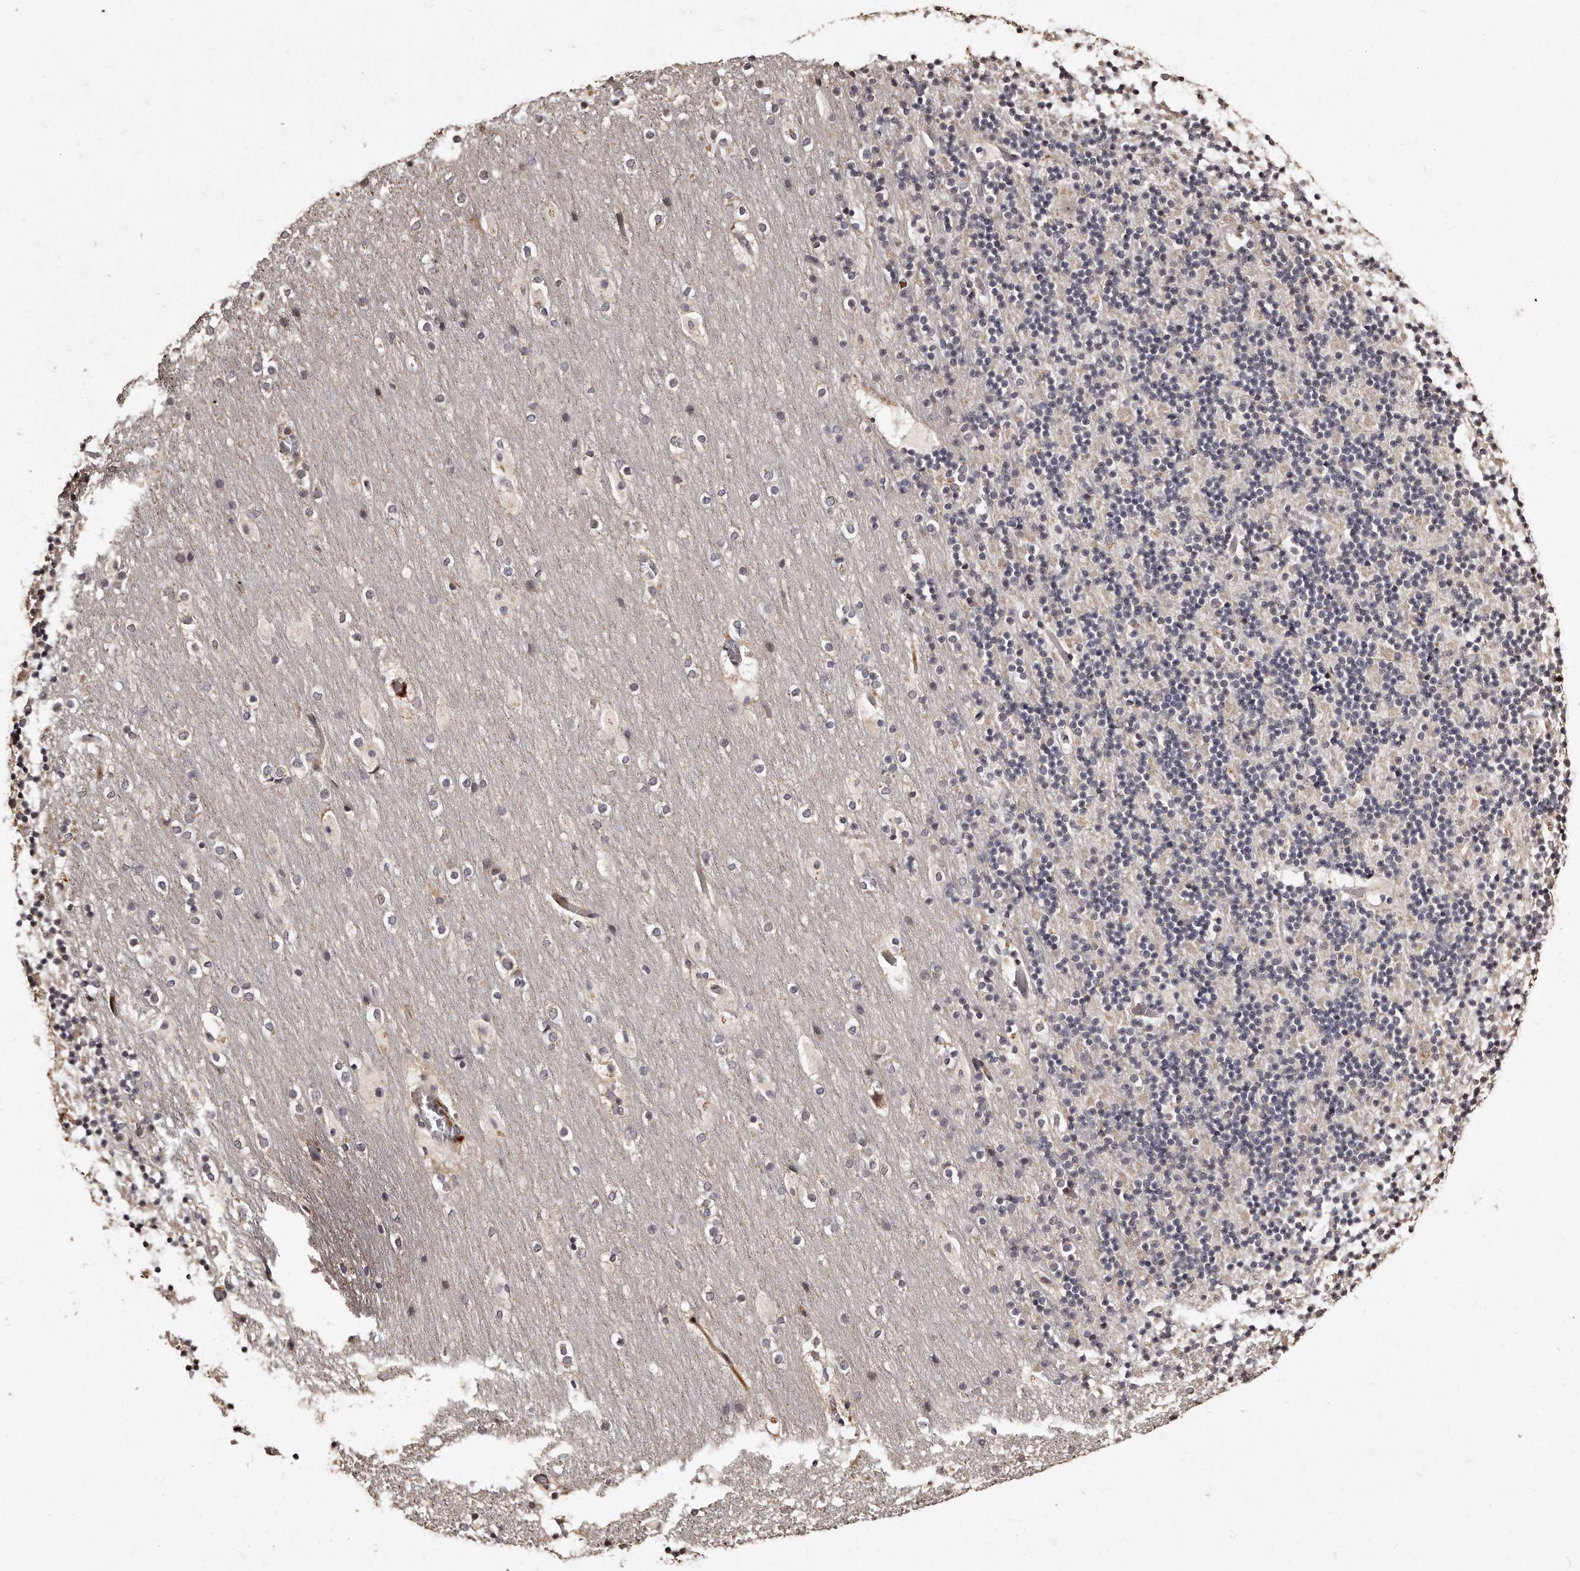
{"staining": {"intensity": "negative", "quantity": "none", "location": "none"}, "tissue": "cerebellum", "cell_type": "Cells in granular layer", "image_type": "normal", "snomed": [{"axis": "morphology", "description": "Normal tissue, NOS"}, {"axis": "topography", "description": "Cerebellum"}], "caption": "Micrograph shows no significant protein expression in cells in granular layer of benign cerebellum. Nuclei are stained in blue.", "gene": "TSHR", "patient": {"sex": "male", "age": 57}}